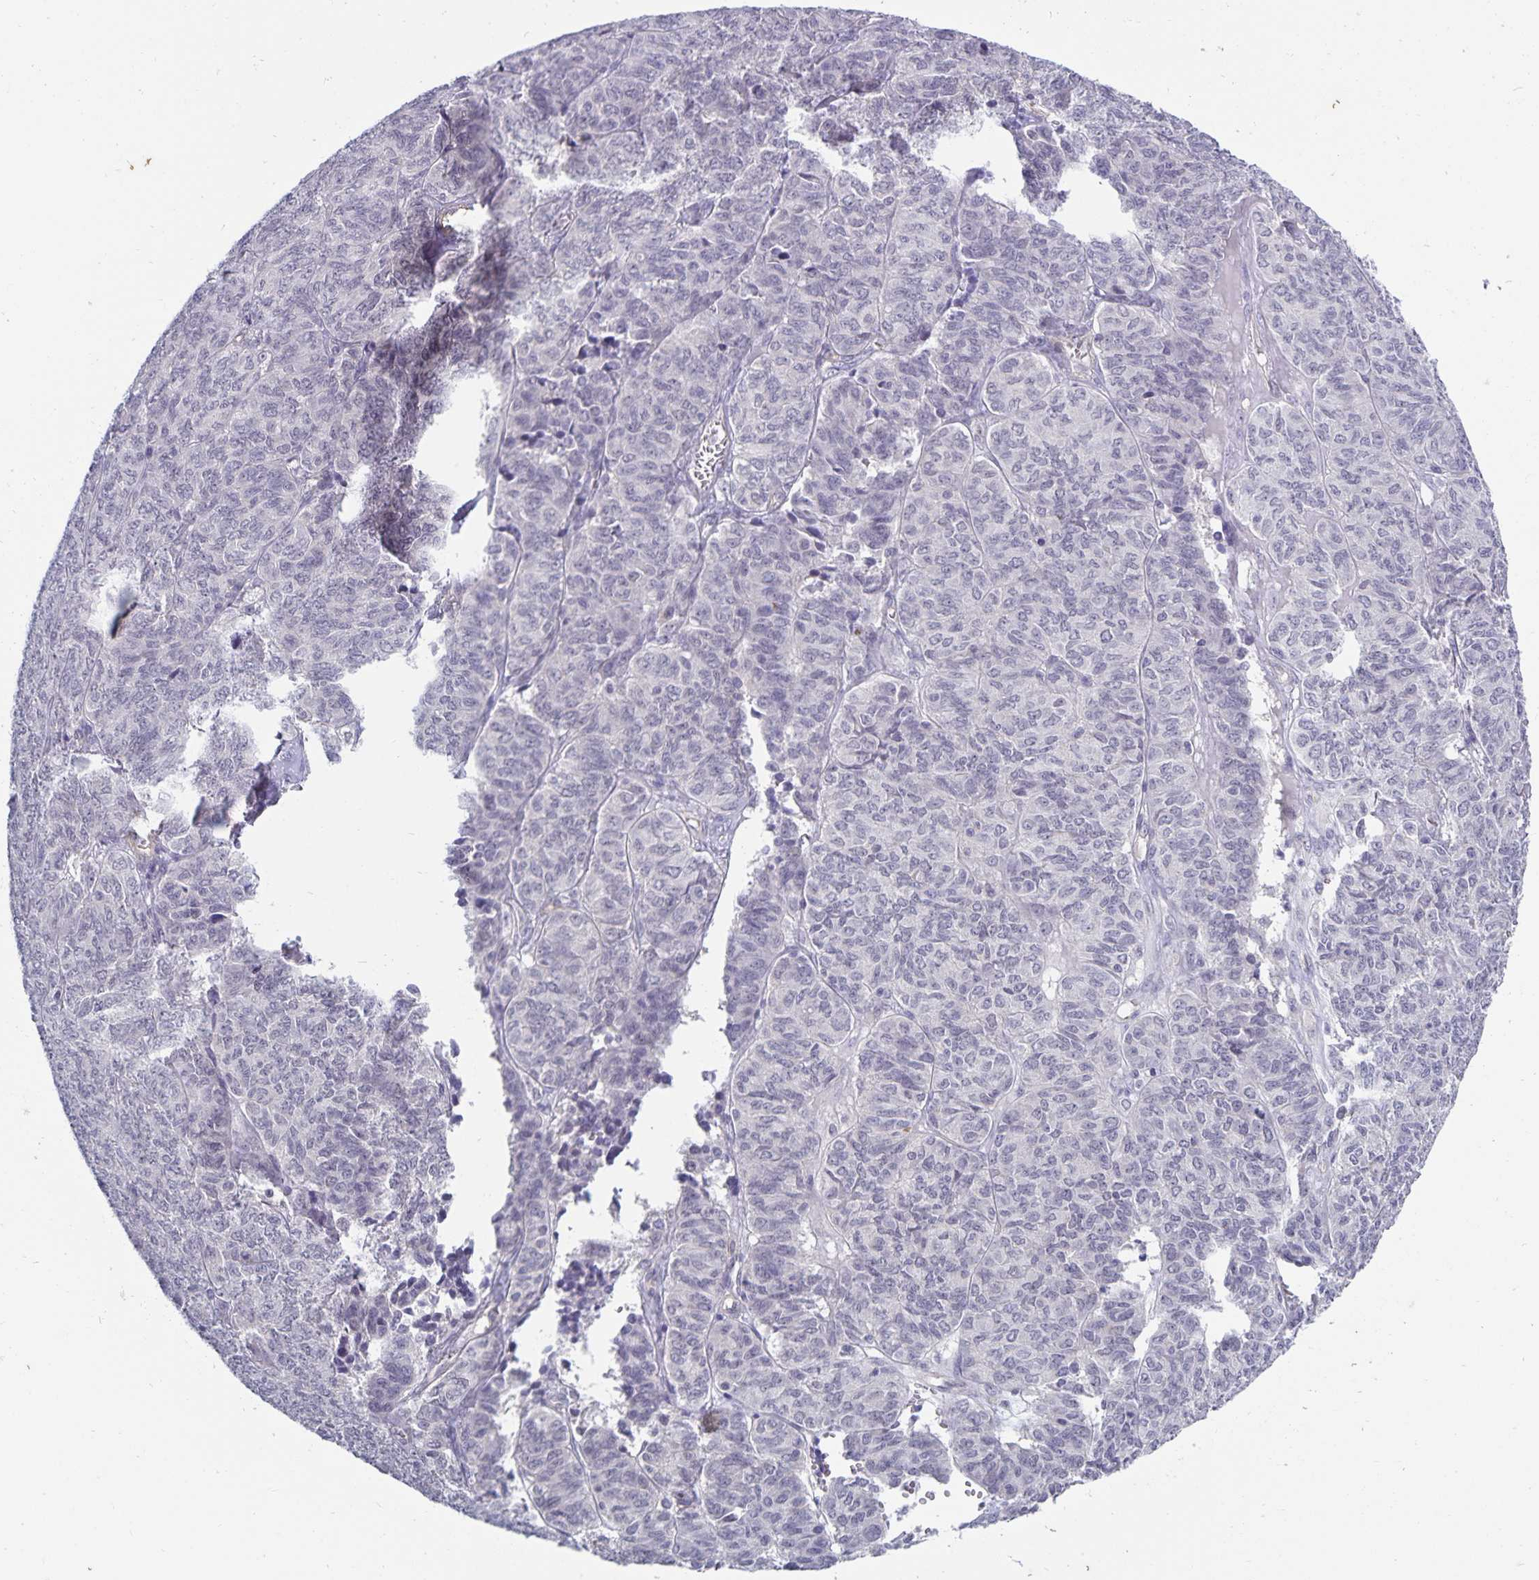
{"staining": {"intensity": "negative", "quantity": "none", "location": "none"}, "tissue": "ovarian cancer", "cell_type": "Tumor cells", "image_type": "cancer", "snomed": [{"axis": "morphology", "description": "Carcinoma, endometroid"}, {"axis": "topography", "description": "Ovary"}], "caption": "Image shows no protein expression in tumor cells of ovarian endometroid carcinoma tissue.", "gene": "CDKN2B", "patient": {"sex": "female", "age": 80}}